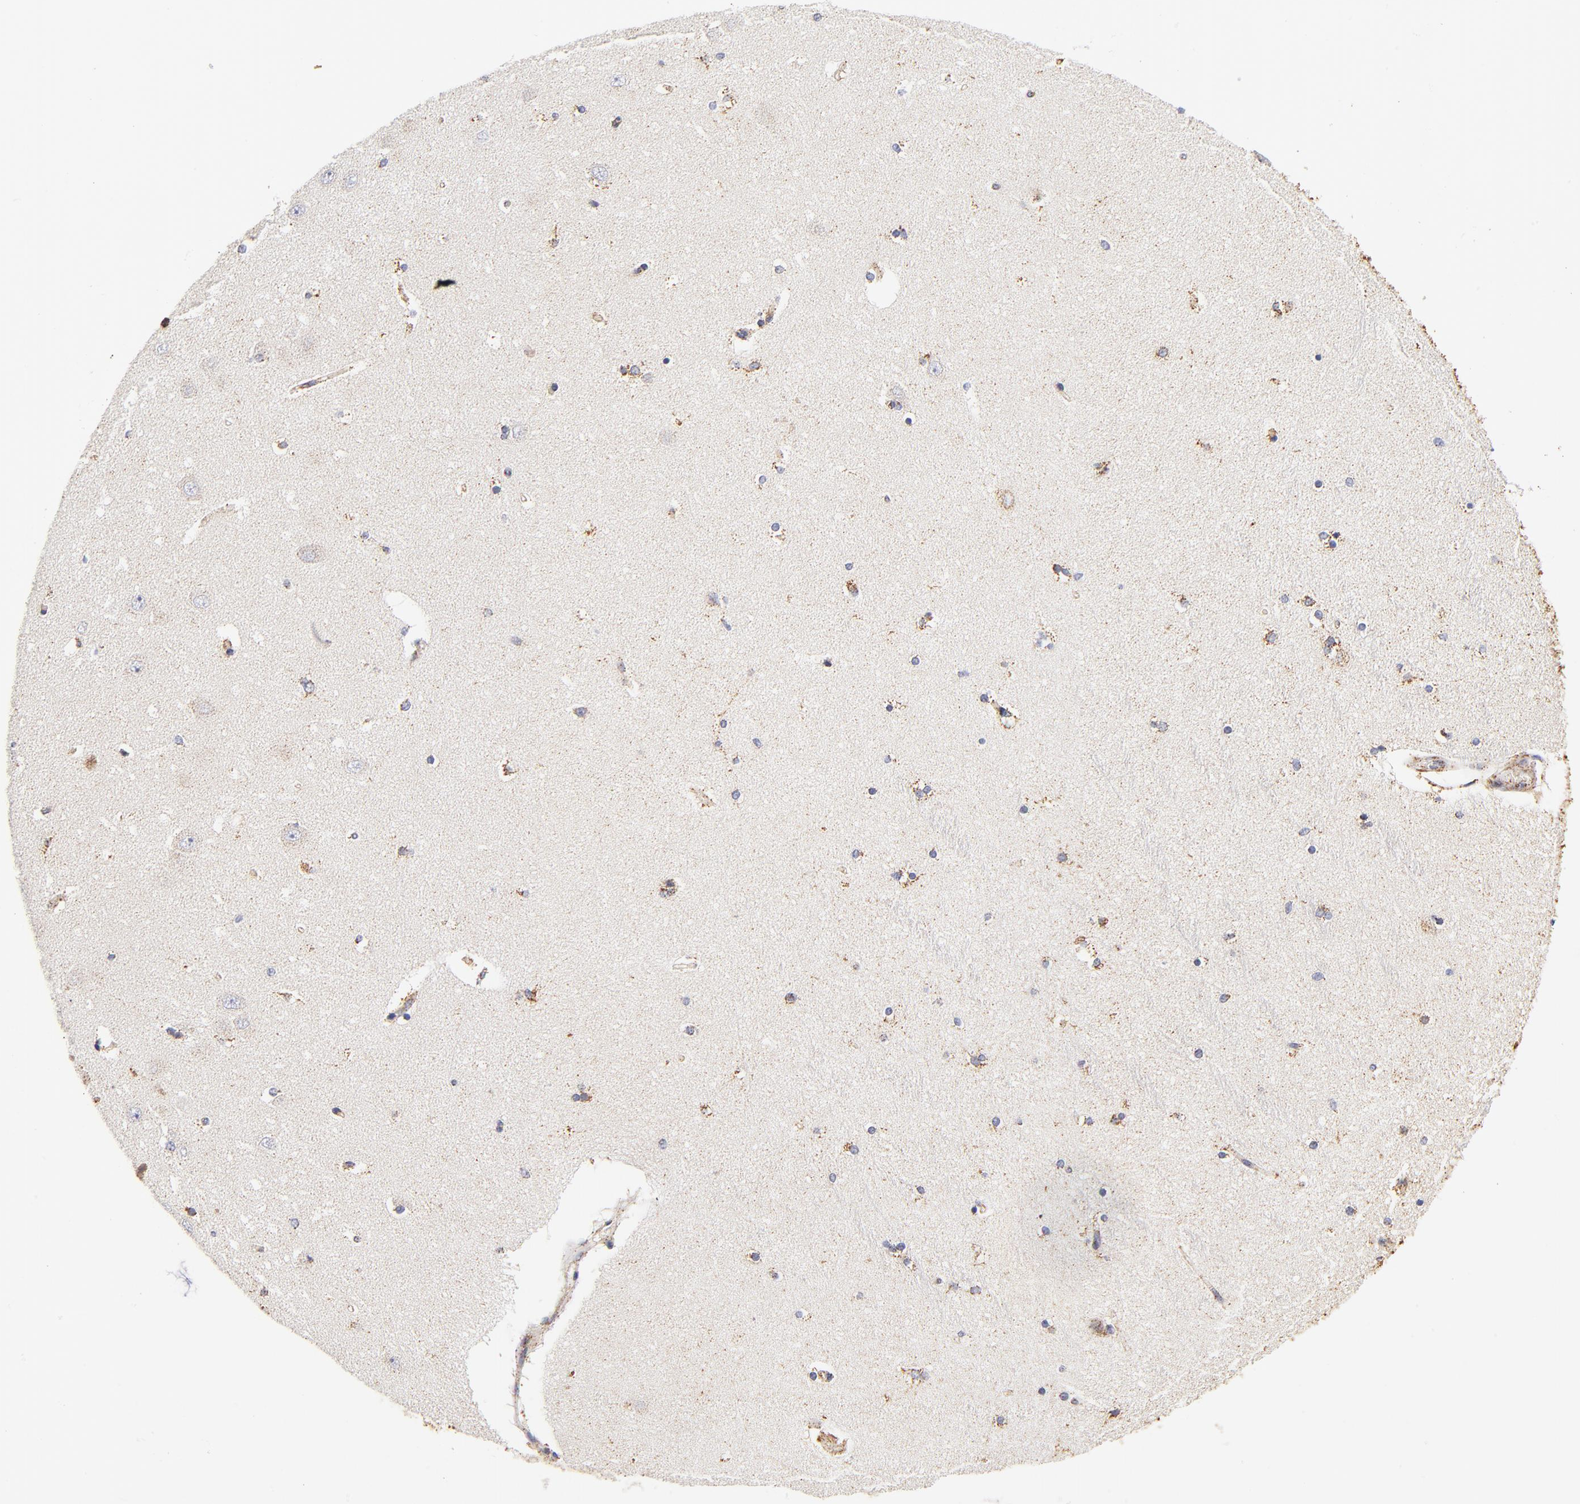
{"staining": {"intensity": "moderate", "quantity": "25%-75%", "location": "cytoplasmic/membranous"}, "tissue": "hippocampus", "cell_type": "Glial cells", "image_type": "normal", "snomed": [{"axis": "morphology", "description": "Normal tissue, NOS"}, {"axis": "topography", "description": "Hippocampus"}], "caption": "Immunohistochemical staining of unremarkable hippocampus exhibits moderate cytoplasmic/membranous protein staining in about 25%-75% of glial cells. (DAB (3,3'-diaminobenzidine) IHC, brown staining for protein, blue staining for nuclei).", "gene": "ECHS1", "patient": {"sex": "female", "age": 54}}